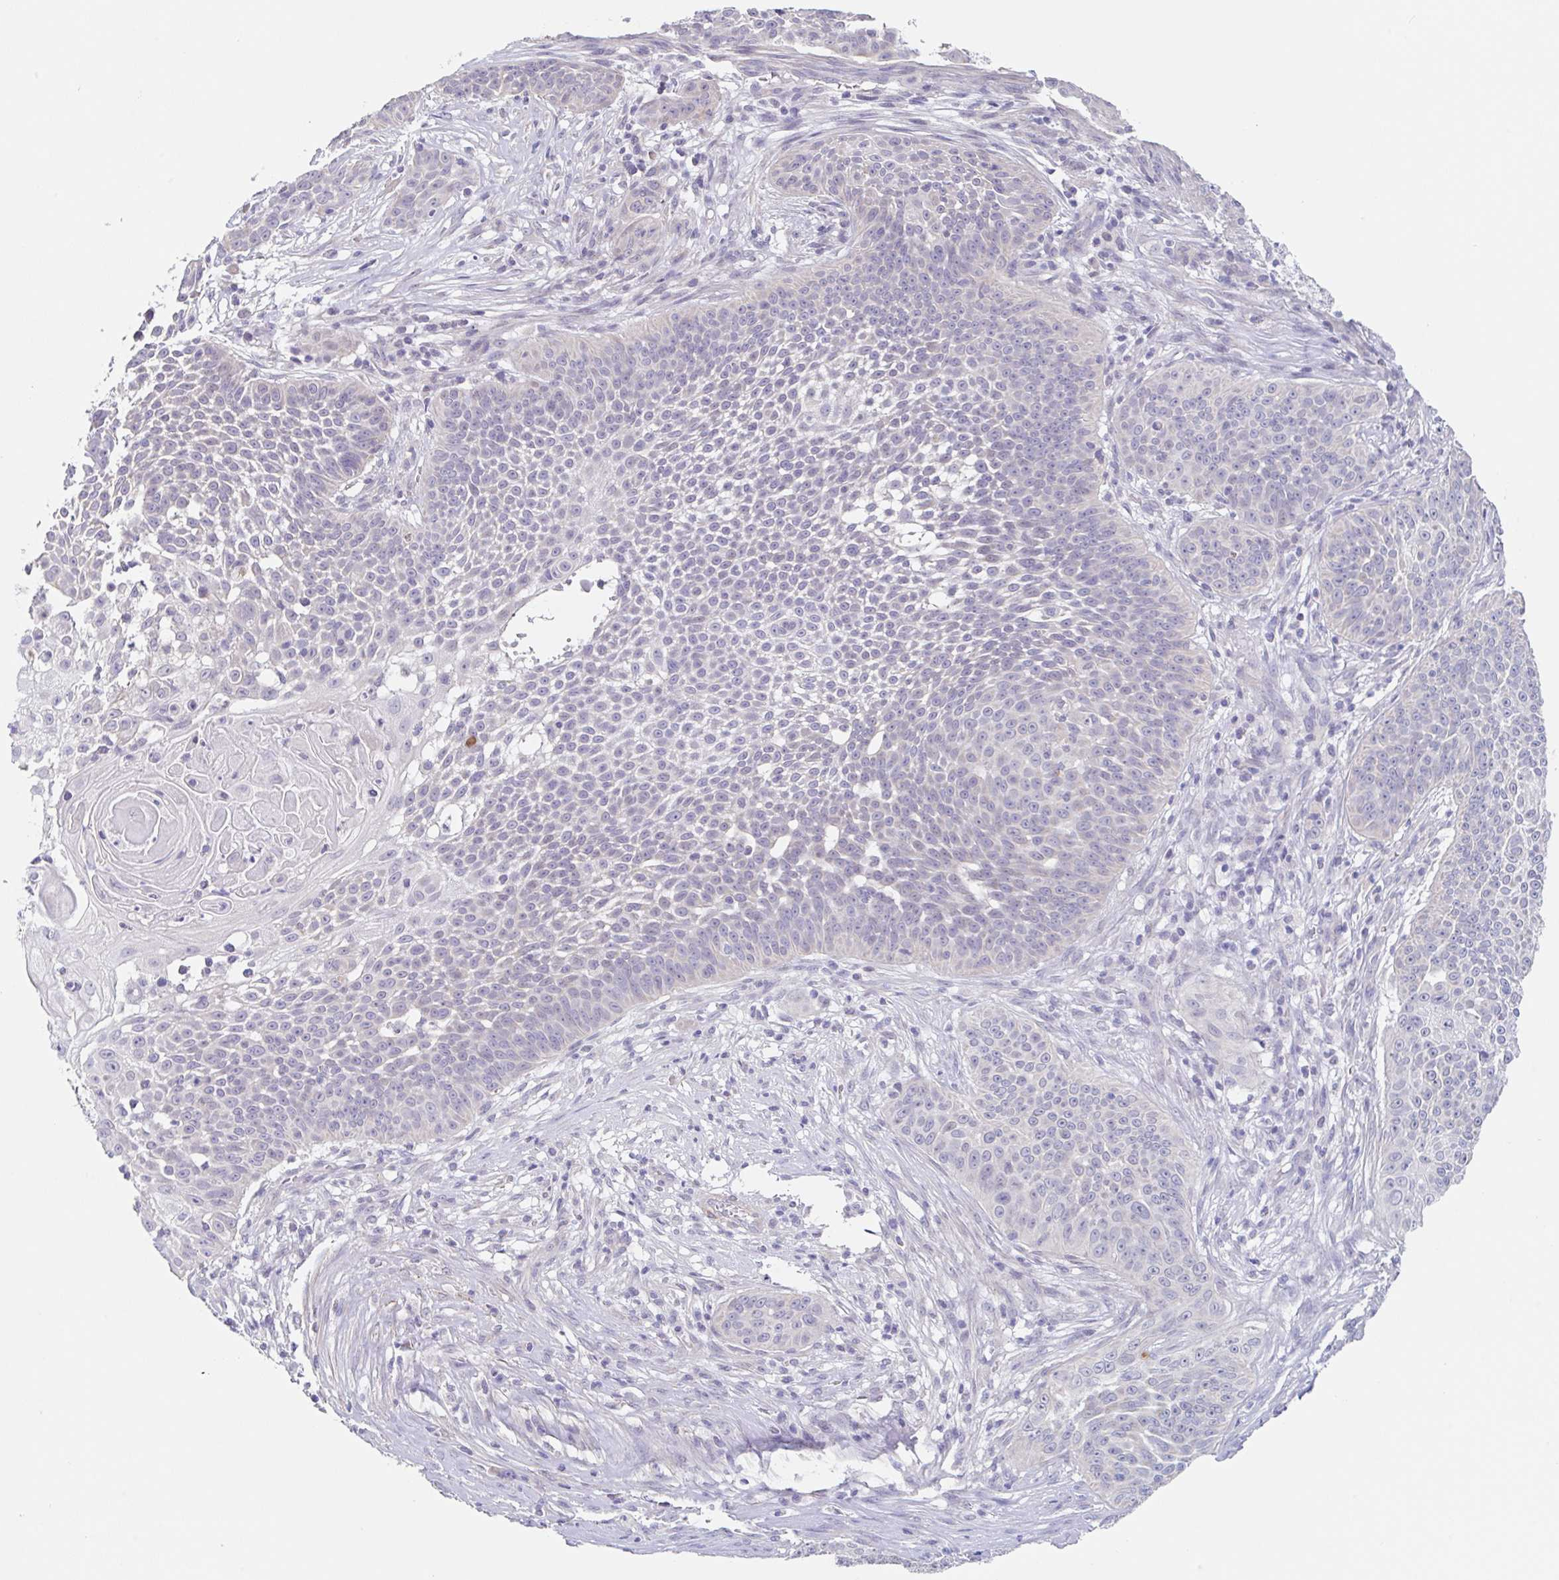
{"staining": {"intensity": "negative", "quantity": "none", "location": "none"}, "tissue": "skin cancer", "cell_type": "Tumor cells", "image_type": "cancer", "snomed": [{"axis": "morphology", "description": "Squamous cell carcinoma, NOS"}, {"axis": "topography", "description": "Skin"}], "caption": "Tumor cells are negative for protein expression in human squamous cell carcinoma (skin).", "gene": "DCAF17", "patient": {"sex": "male", "age": 24}}